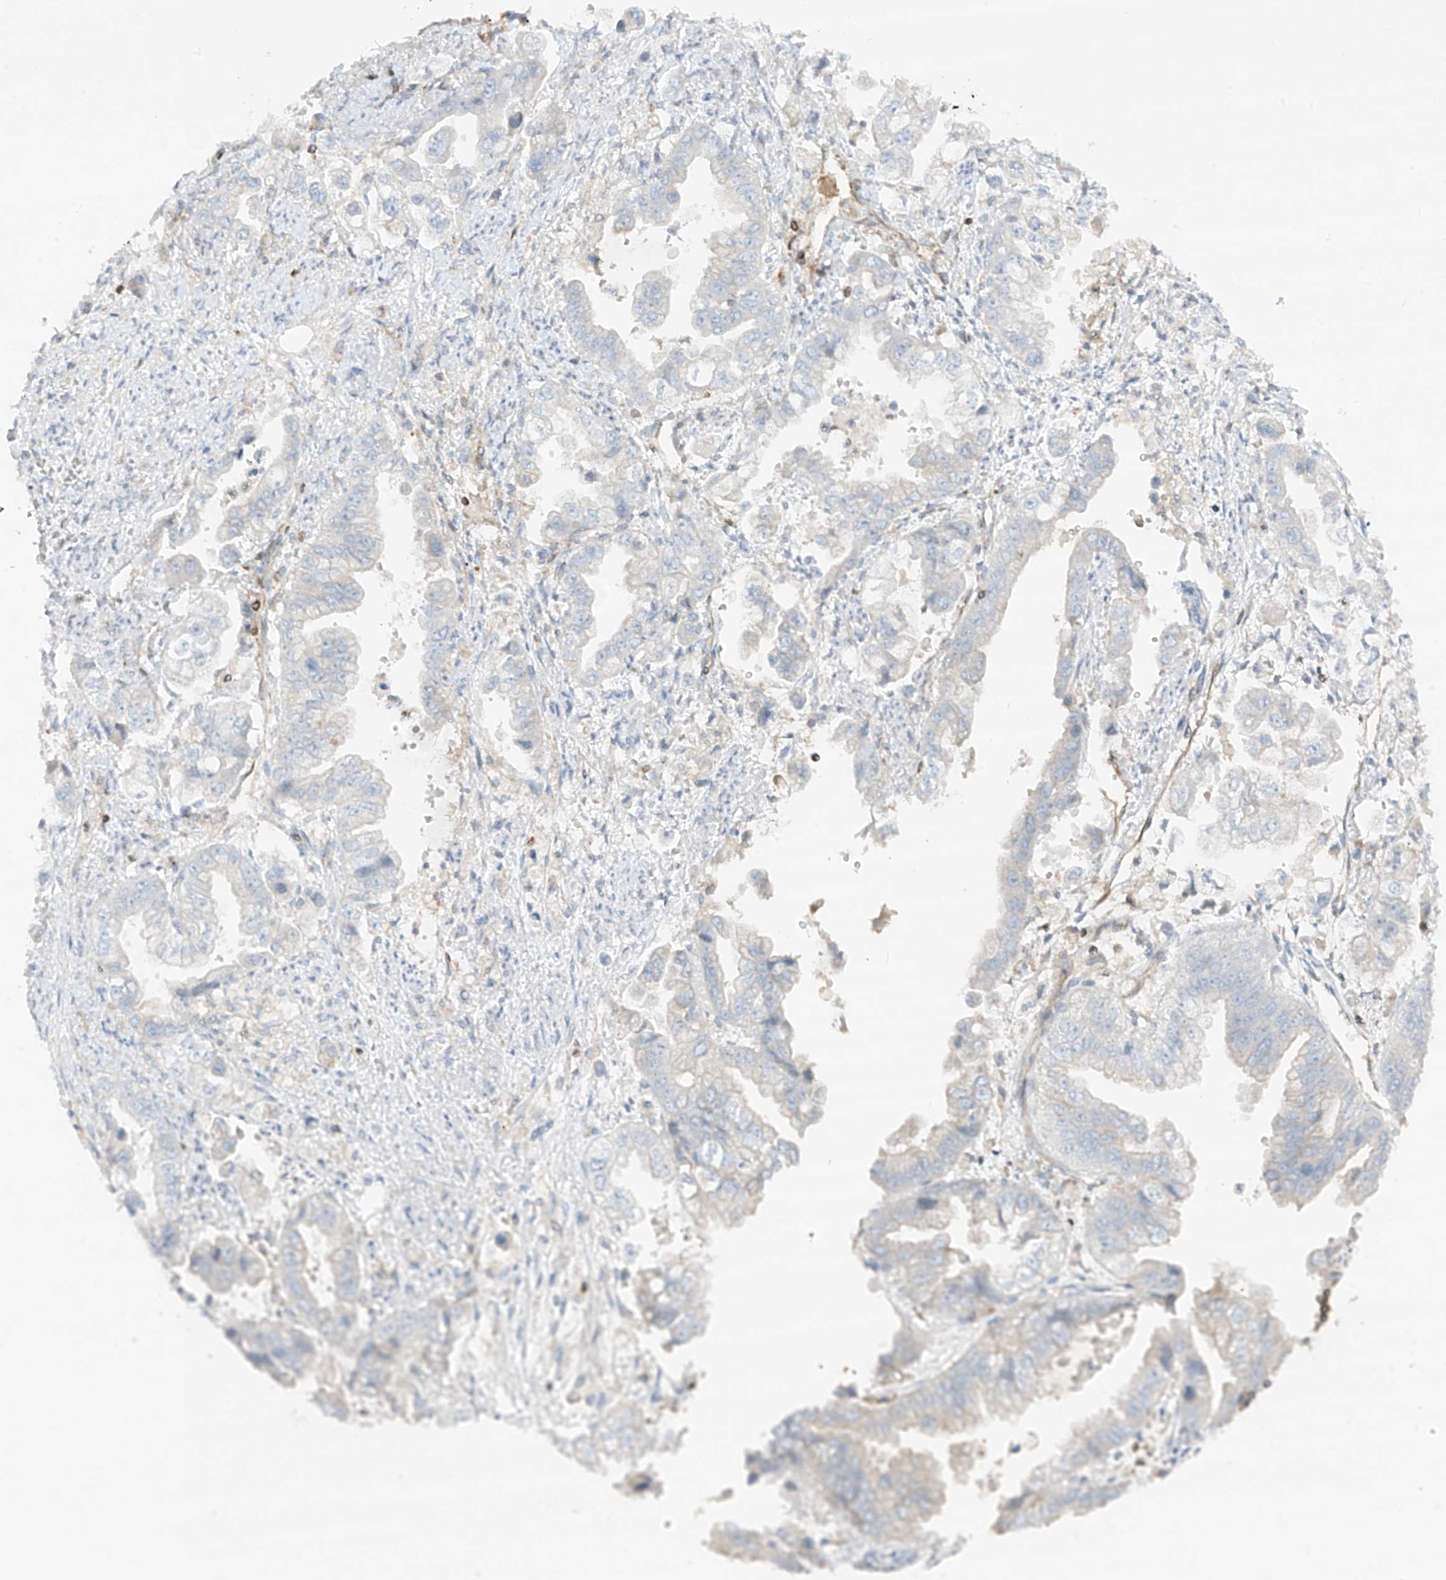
{"staining": {"intensity": "negative", "quantity": "none", "location": "none"}, "tissue": "stomach cancer", "cell_type": "Tumor cells", "image_type": "cancer", "snomed": [{"axis": "morphology", "description": "Adenocarcinoma, NOS"}, {"axis": "topography", "description": "Stomach"}], "caption": "Tumor cells show no significant expression in stomach cancer (adenocarcinoma).", "gene": "HLA-E", "patient": {"sex": "male", "age": 62}}